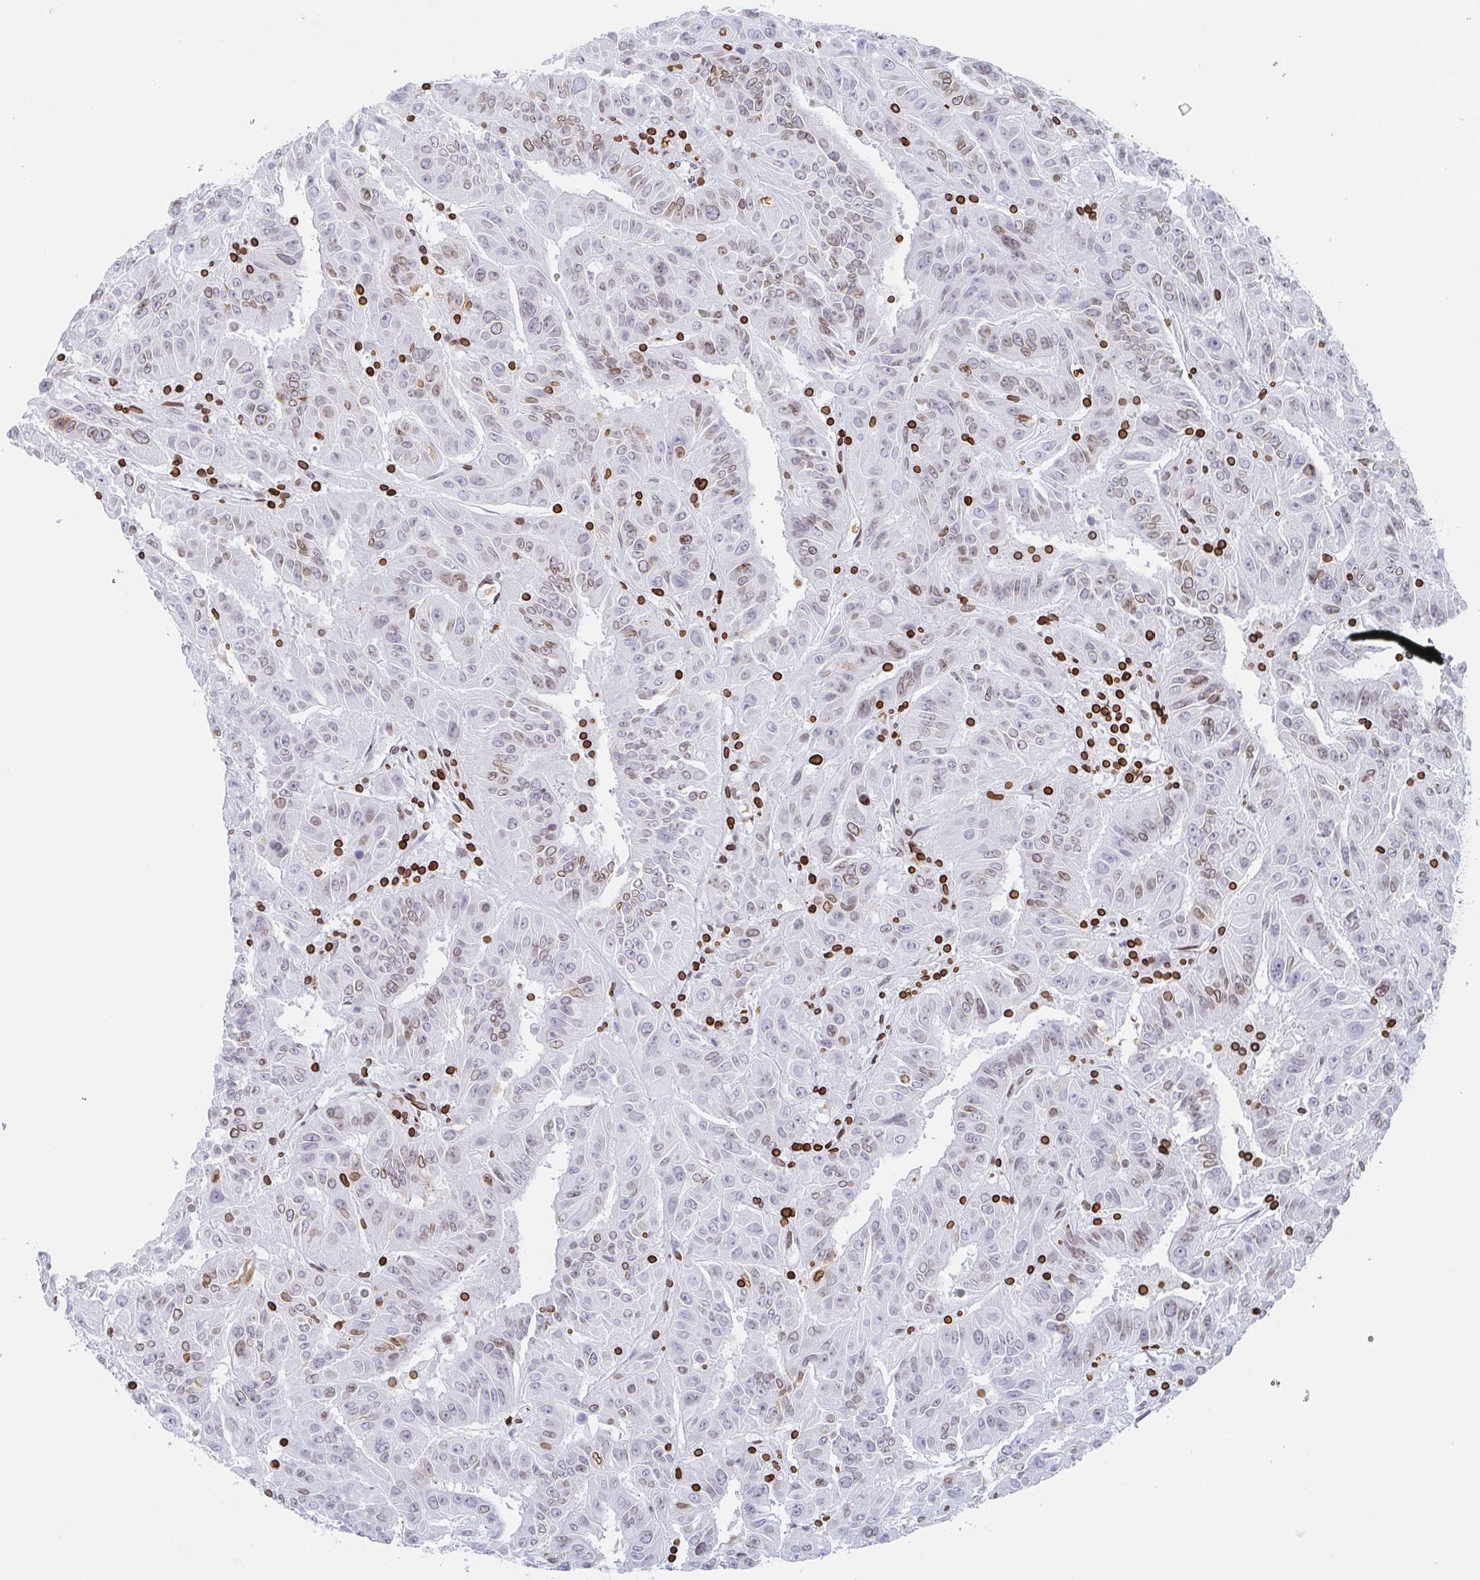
{"staining": {"intensity": "weak", "quantity": "25%-75%", "location": "cytoplasmic/membranous,nuclear"}, "tissue": "pancreatic cancer", "cell_type": "Tumor cells", "image_type": "cancer", "snomed": [{"axis": "morphology", "description": "Adenocarcinoma, NOS"}, {"axis": "topography", "description": "Pancreas"}], "caption": "An IHC image of neoplastic tissue is shown. Protein staining in brown labels weak cytoplasmic/membranous and nuclear positivity in adenocarcinoma (pancreatic) within tumor cells.", "gene": "BTBD7", "patient": {"sex": "male", "age": 63}}